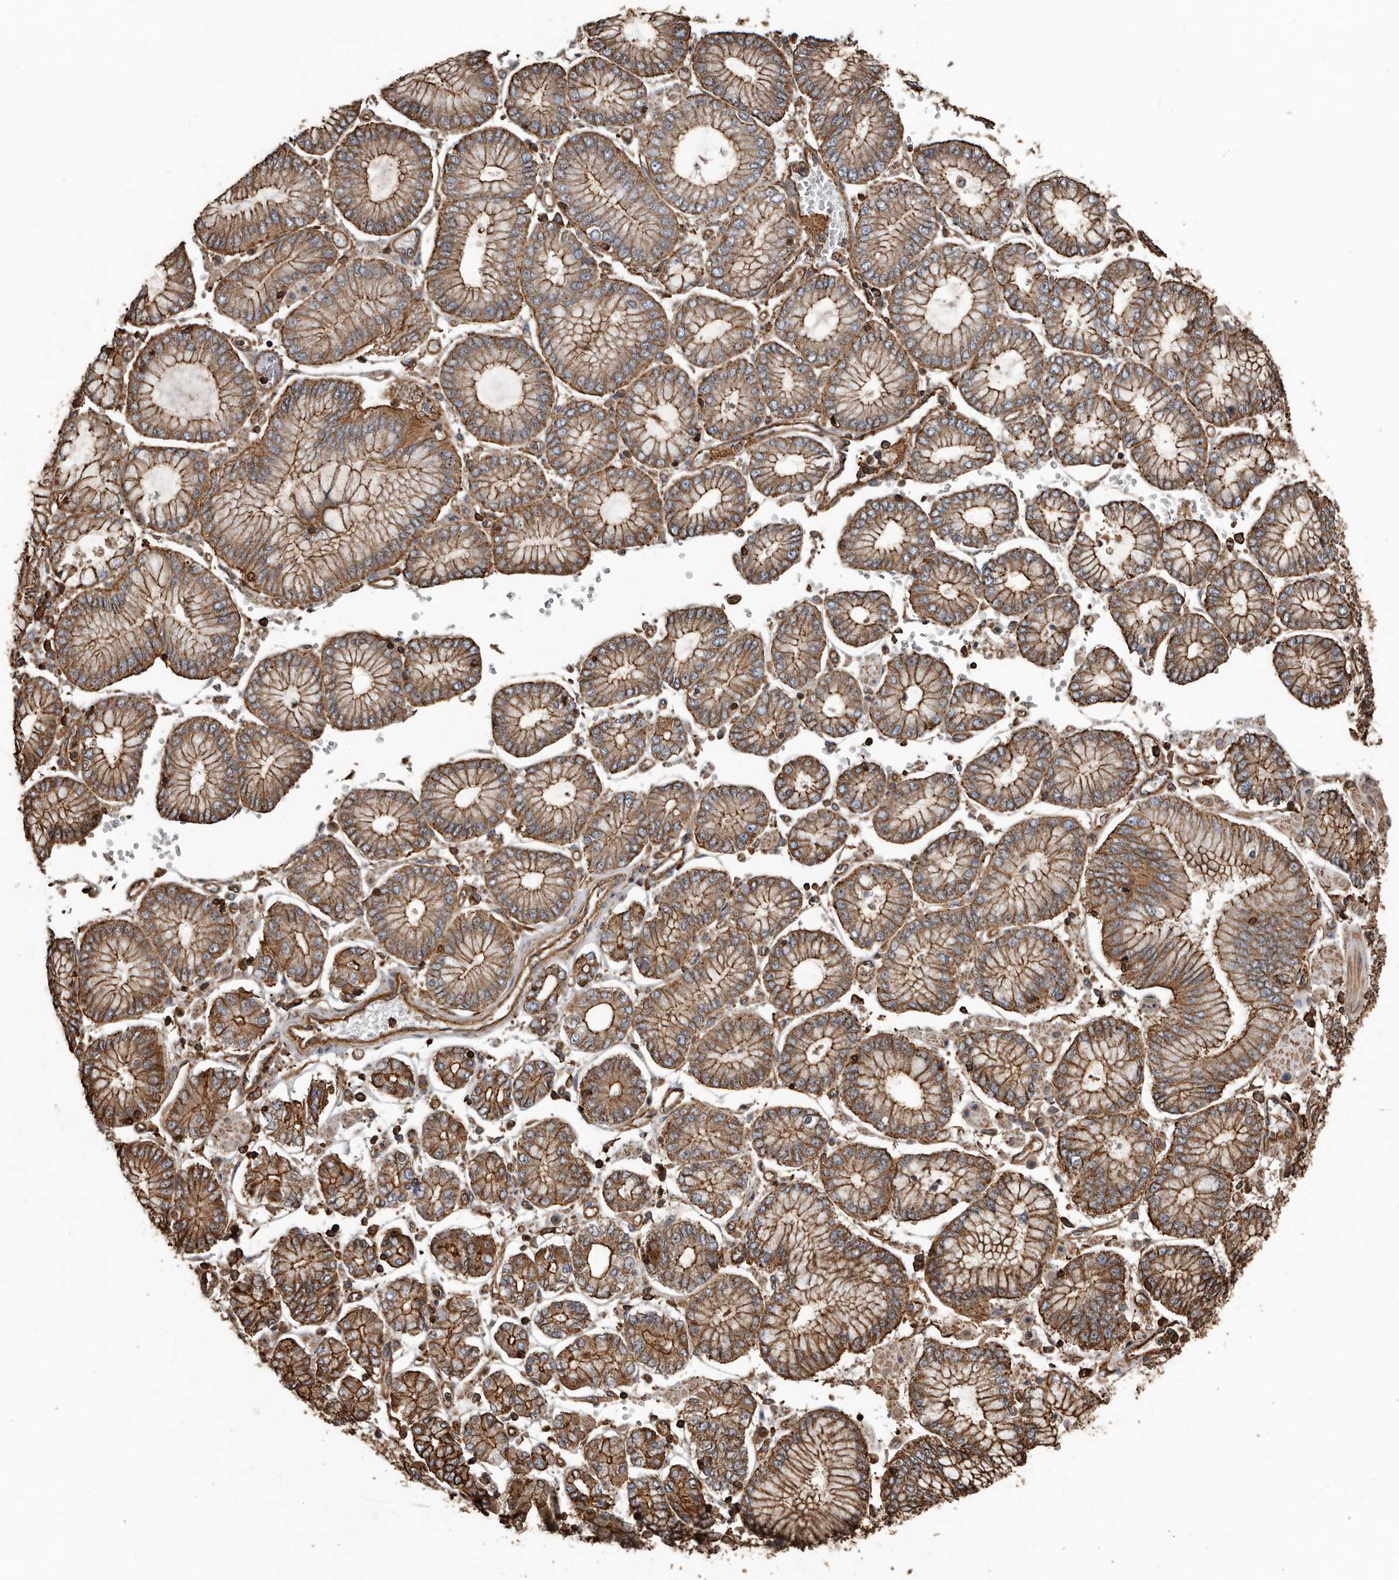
{"staining": {"intensity": "strong", "quantity": ">75%", "location": "cytoplasmic/membranous"}, "tissue": "stomach cancer", "cell_type": "Tumor cells", "image_type": "cancer", "snomed": [{"axis": "morphology", "description": "Adenocarcinoma, NOS"}, {"axis": "topography", "description": "Stomach"}], "caption": "High-magnification brightfield microscopy of adenocarcinoma (stomach) stained with DAB (brown) and counterstained with hematoxylin (blue). tumor cells exhibit strong cytoplasmic/membranous staining is seen in about>75% of cells.", "gene": "DENND6B", "patient": {"sex": "male", "age": 76}}